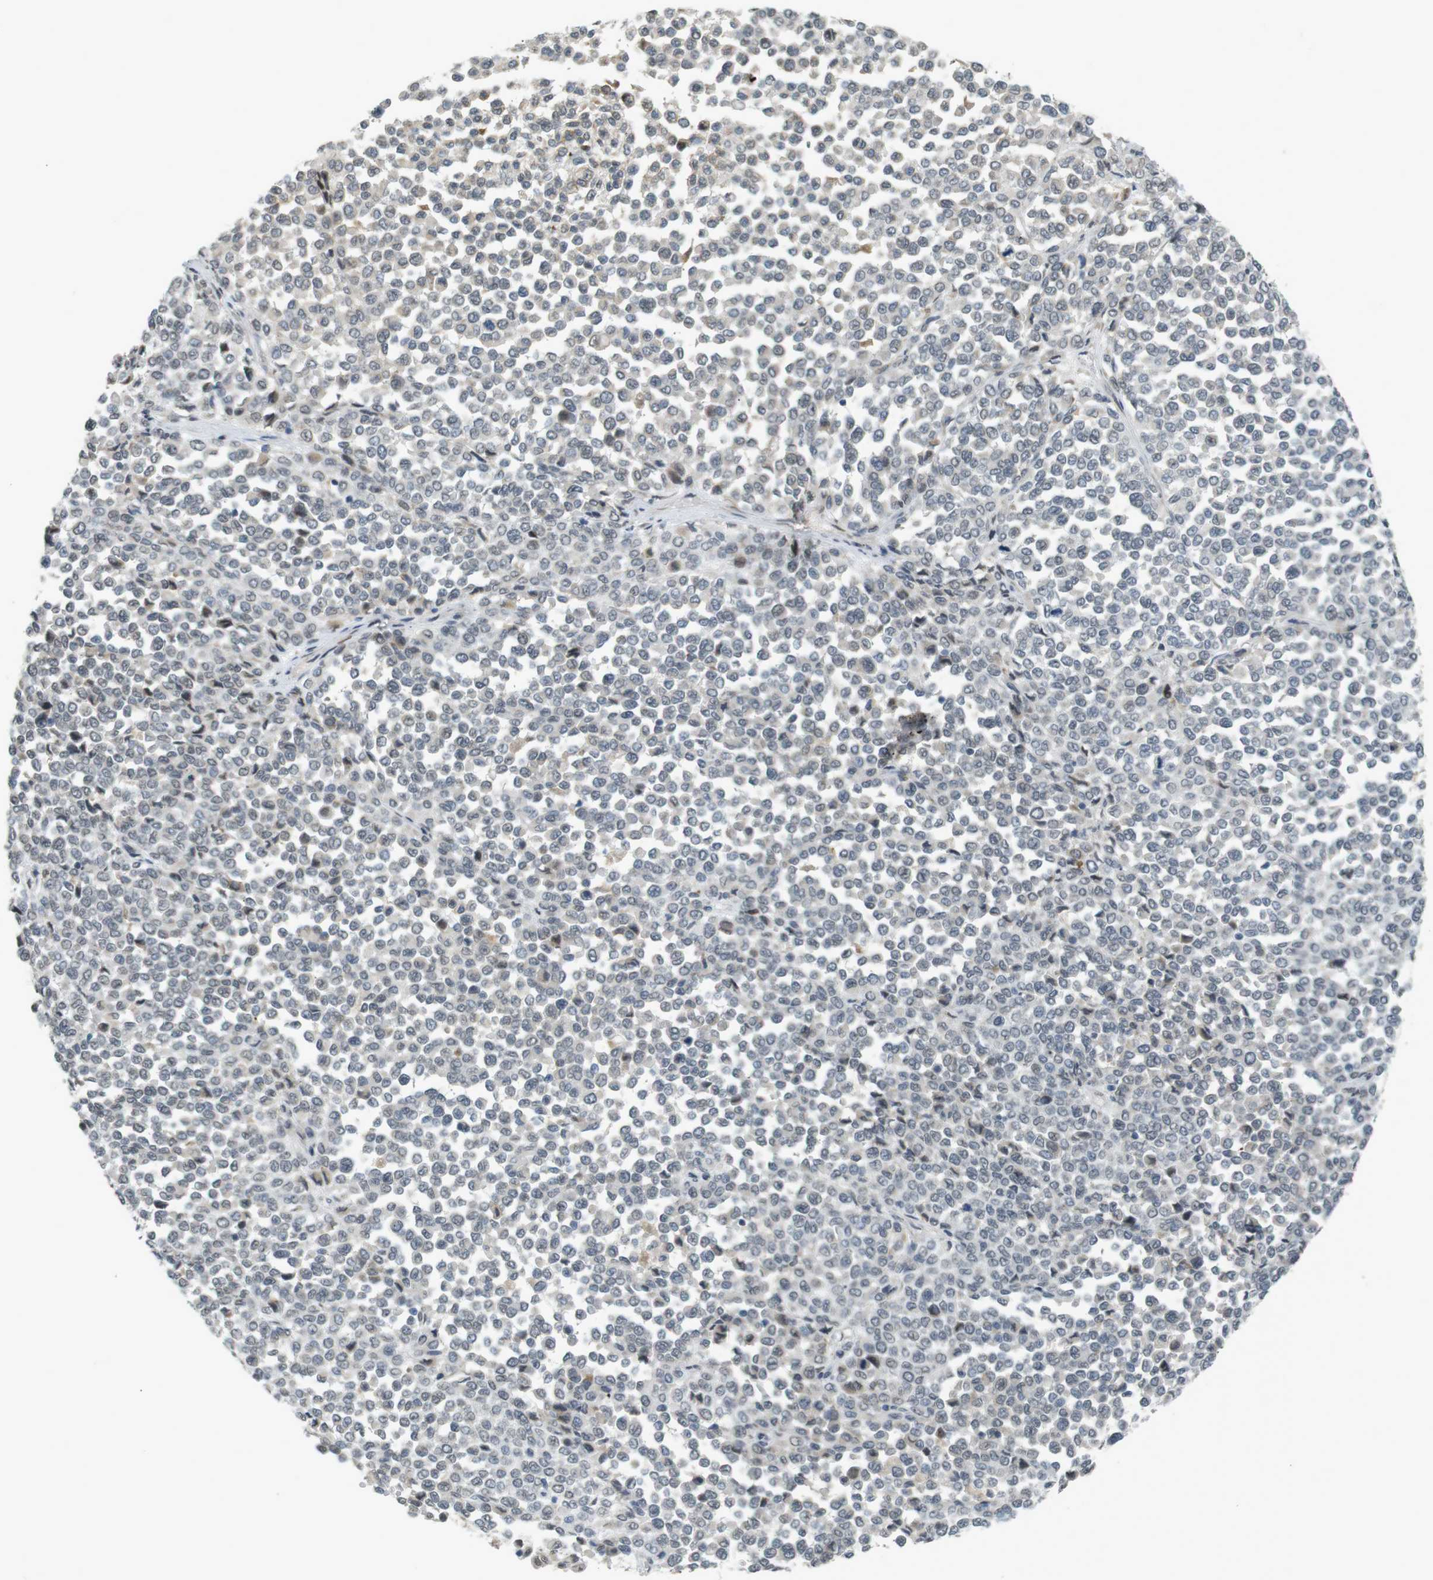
{"staining": {"intensity": "negative", "quantity": "none", "location": "none"}, "tissue": "melanoma", "cell_type": "Tumor cells", "image_type": "cancer", "snomed": [{"axis": "morphology", "description": "Malignant melanoma, Metastatic site"}, {"axis": "topography", "description": "Pancreas"}], "caption": "The immunohistochemistry micrograph has no significant expression in tumor cells of malignant melanoma (metastatic site) tissue.", "gene": "FZD10", "patient": {"sex": "female", "age": 30}}